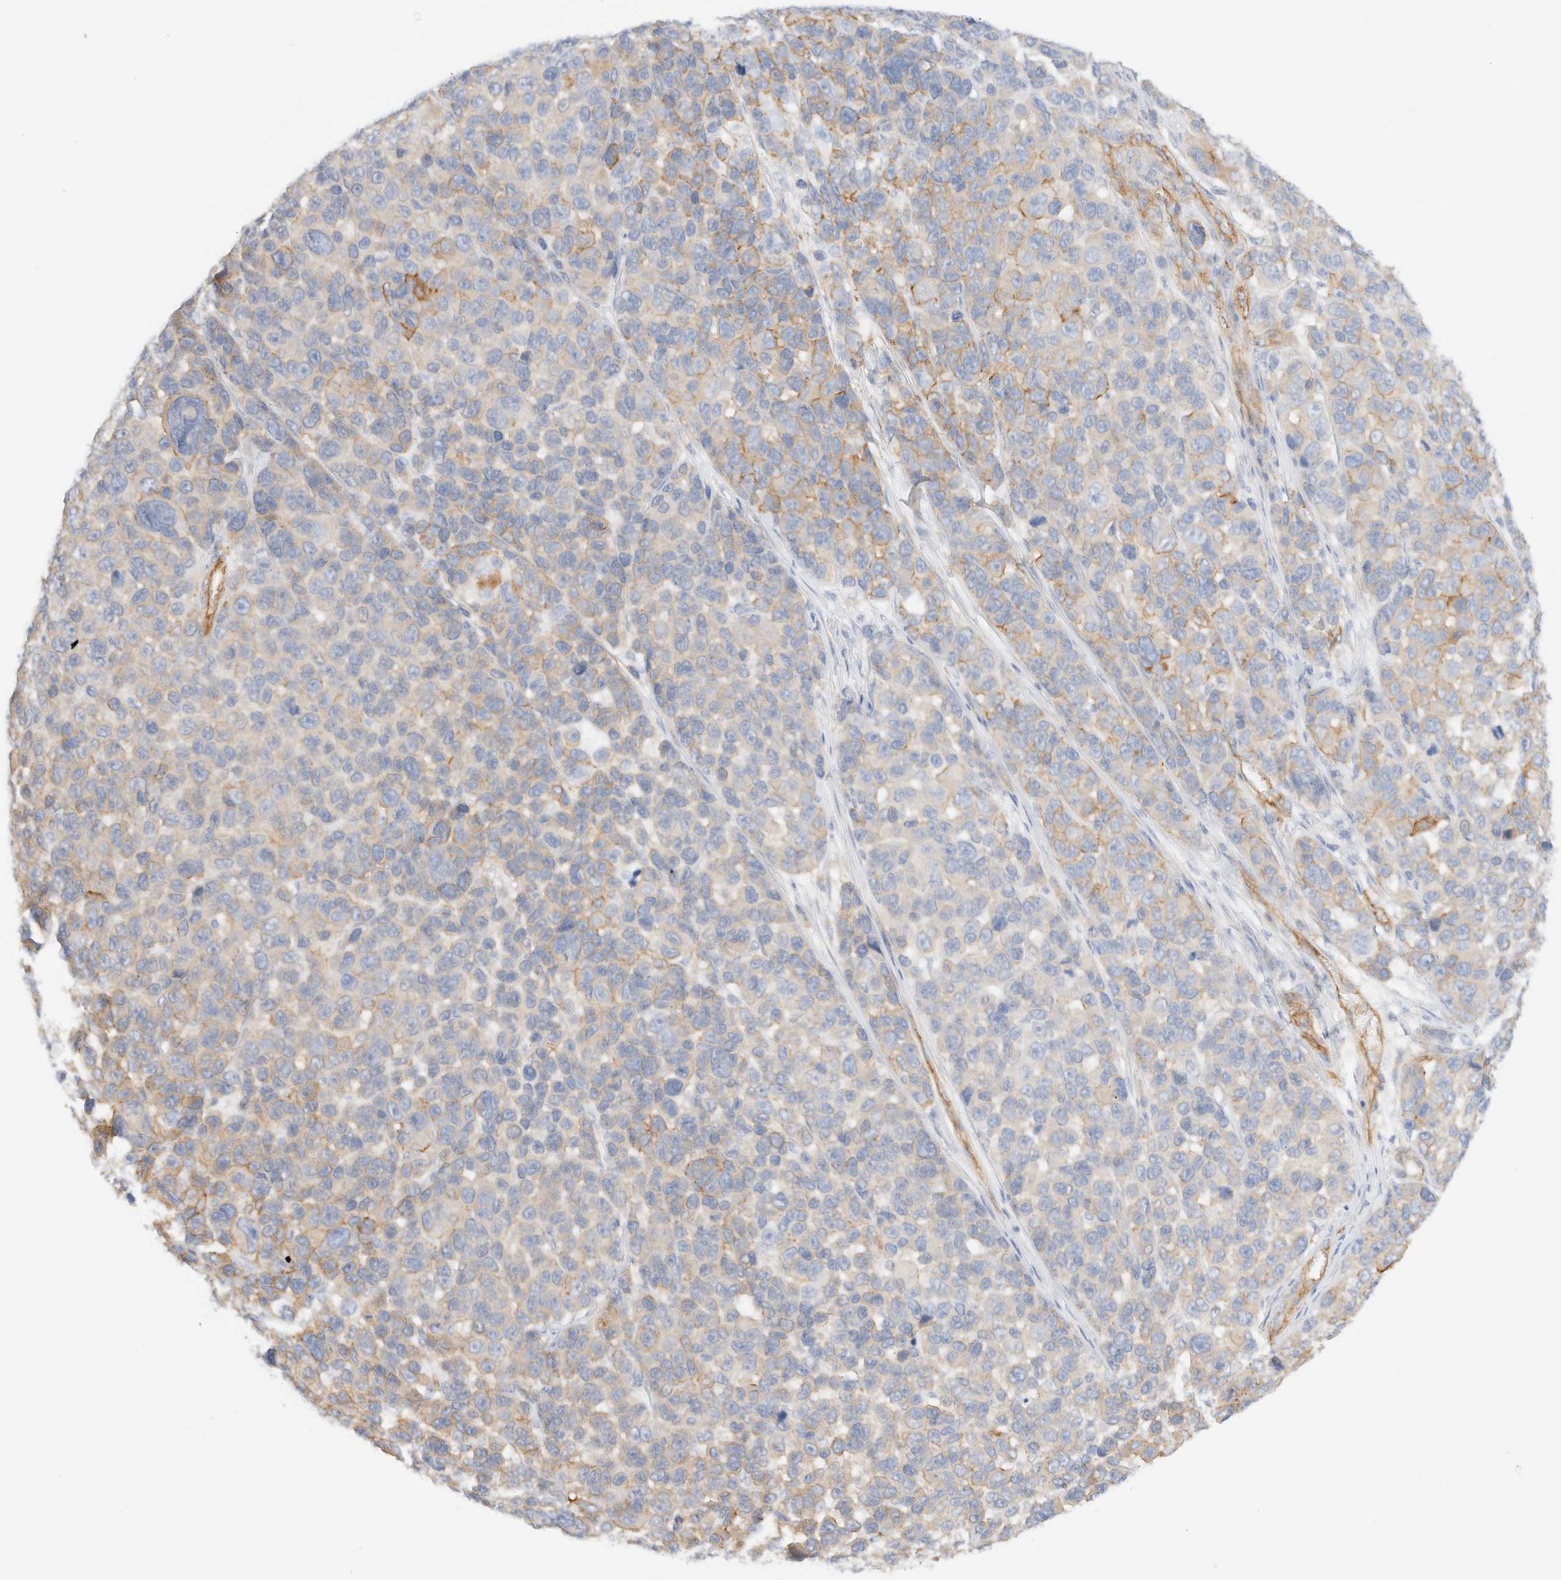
{"staining": {"intensity": "weak", "quantity": "<25%", "location": "cytoplasmic/membranous"}, "tissue": "melanoma", "cell_type": "Tumor cells", "image_type": "cancer", "snomed": [{"axis": "morphology", "description": "Malignant melanoma, NOS"}, {"axis": "topography", "description": "Skin"}], "caption": "Tumor cells are negative for protein expression in human melanoma.", "gene": "CYB5R4", "patient": {"sex": "male", "age": 53}}